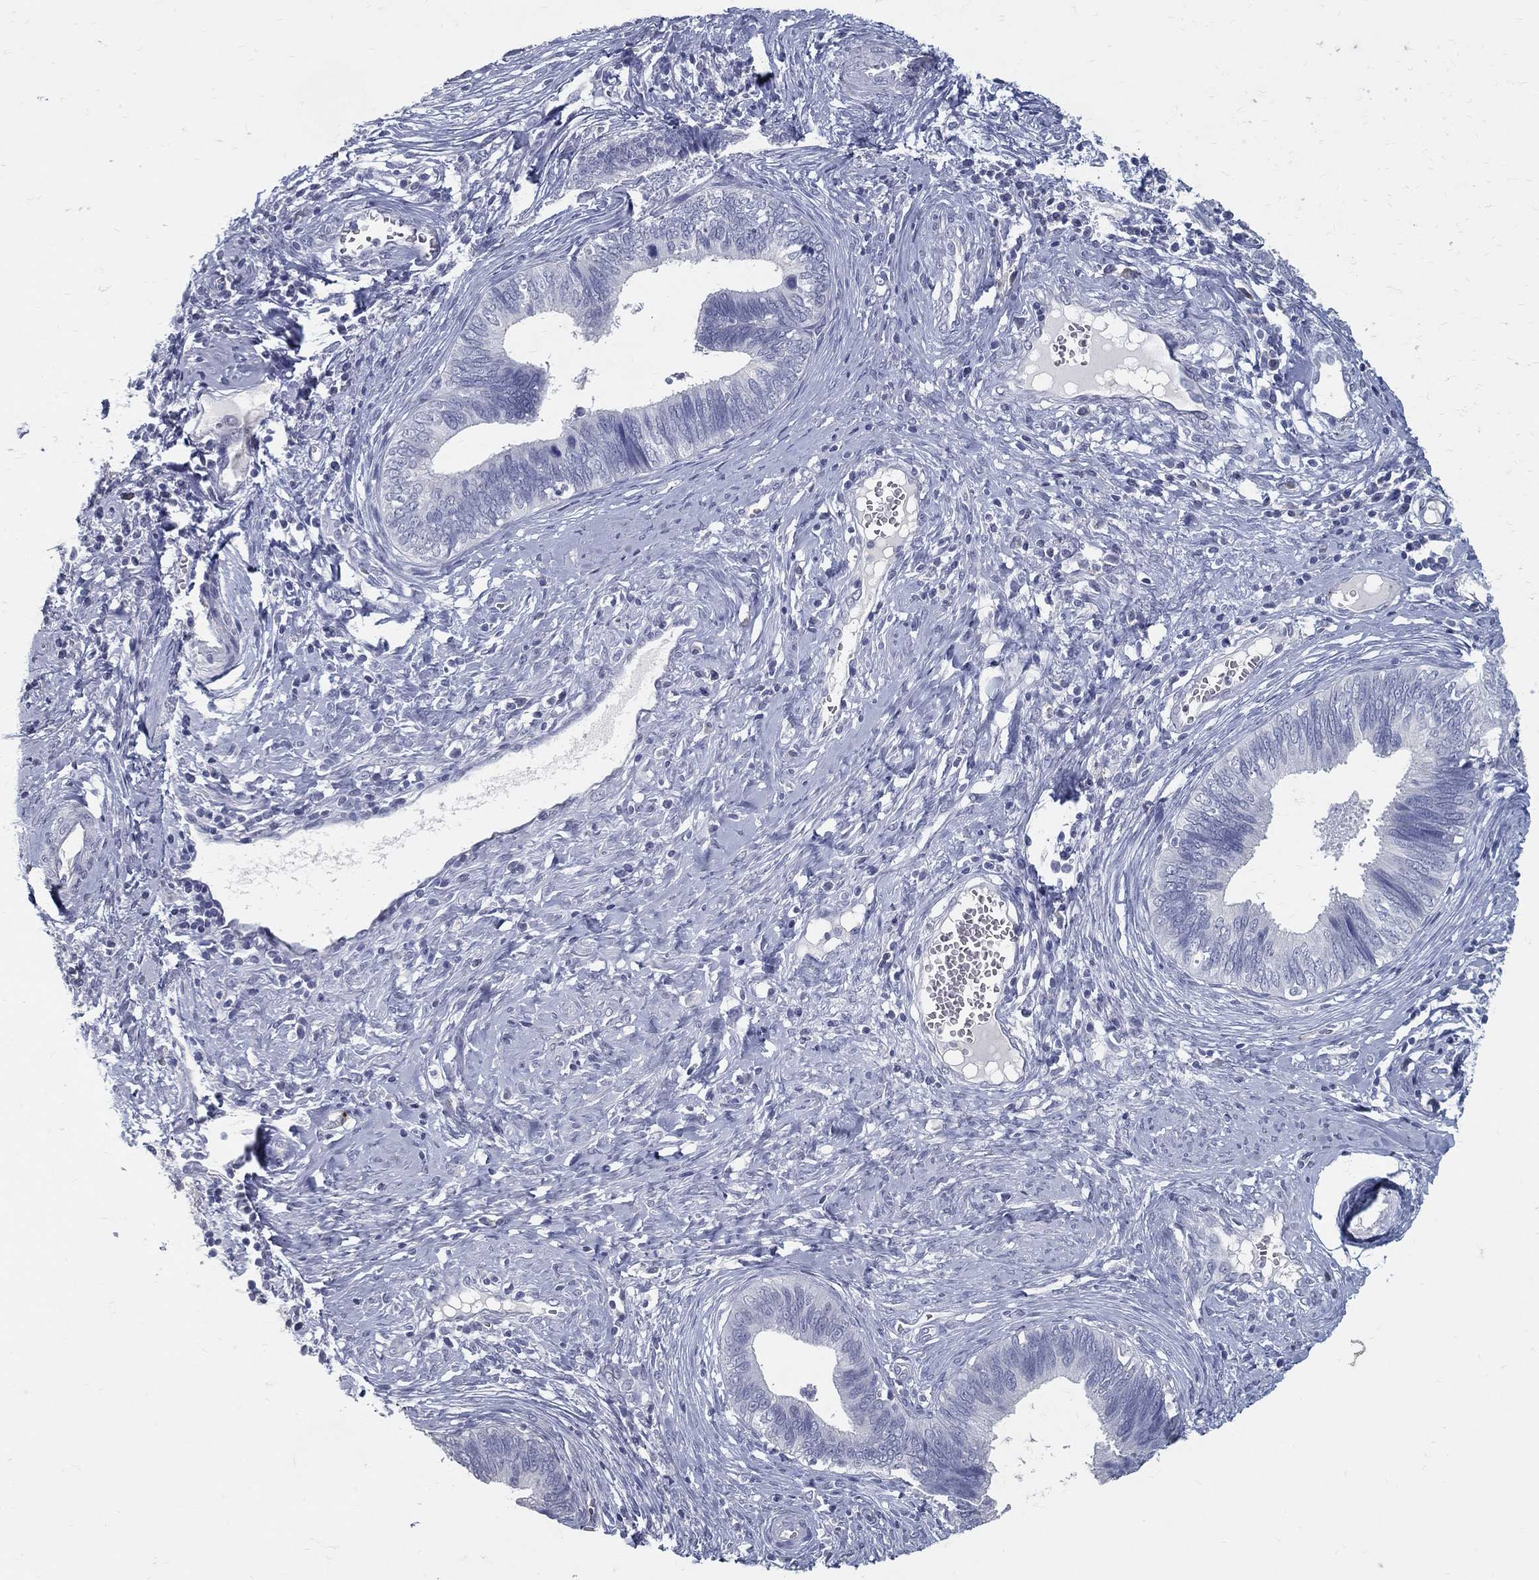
{"staining": {"intensity": "negative", "quantity": "none", "location": "none"}, "tissue": "cervical cancer", "cell_type": "Tumor cells", "image_type": "cancer", "snomed": [{"axis": "morphology", "description": "Adenocarcinoma, NOS"}, {"axis": "topography", "description": "Cervix"}], "caption": "Tumor cells are negative for protein expression in human cervical cancer. (Stains: DAB immunohistochemistry with hematoxylin counter stain, Microscopy: brightfield microscopy at high magnification).", "gene": "ACE2", "patient": {"sex": "female", "age": 42}}